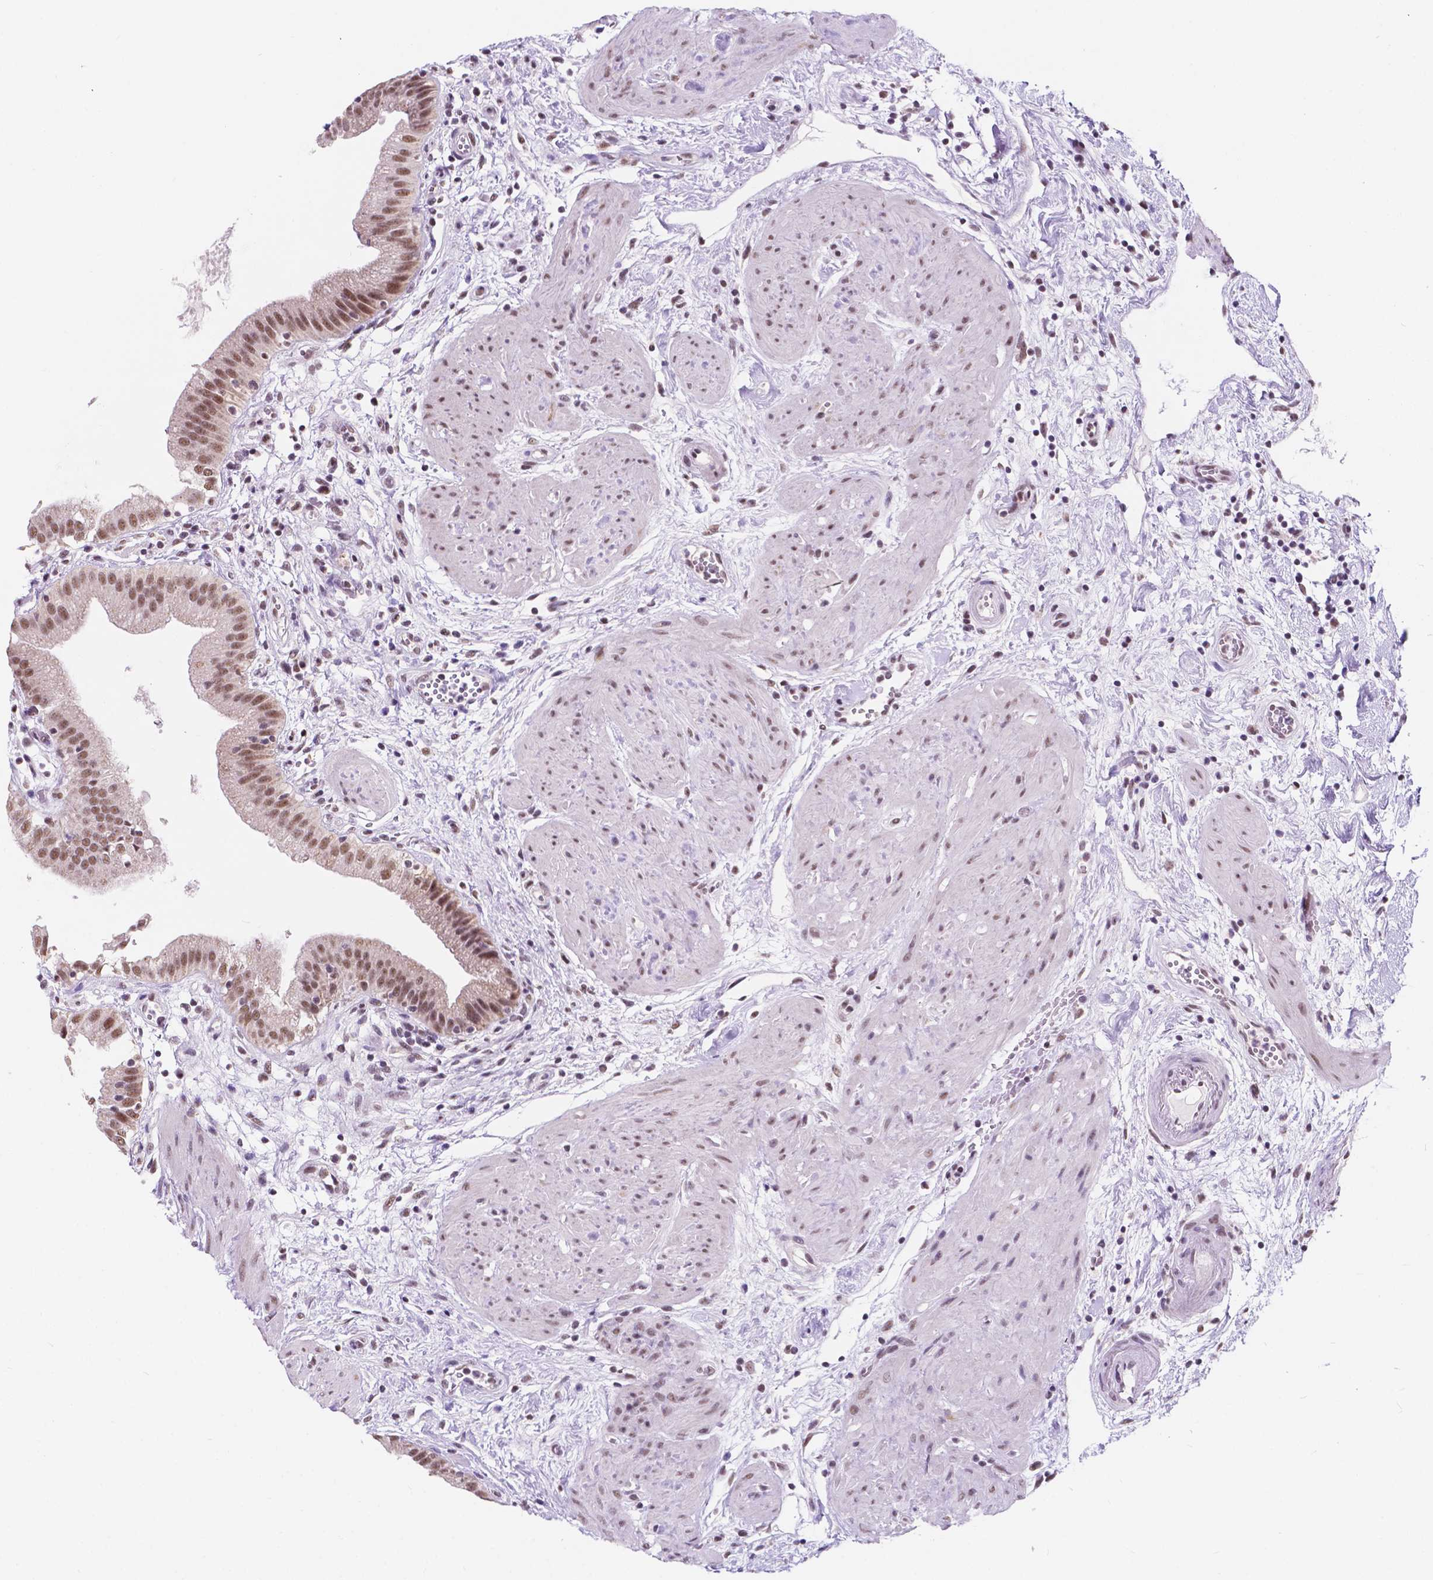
{"staining": {"intensity": "moderate", "quantity": ">75%", "location": "nuclear"}, "tissue": "gallbladder", "cell_type": "Glandular cells", "image_type": "normal", "snomed": [{"axis": "morphology", "description": "Normal tissue, NOS"}, {"axis": "topography", "description": "Gallbladder"}], "caption": "Glandular cells show medium levels of moderate nuclear positivity in about >75% of cells in benign human gallbladder. Using DAB (3,3'-diaminobenzidine) (brown) and hematoxylin (blue) stains, captured at high magnification using brightfield microscopy.", "gene": "BCAS2", "patient": {"sex": "female", "age": 65}}